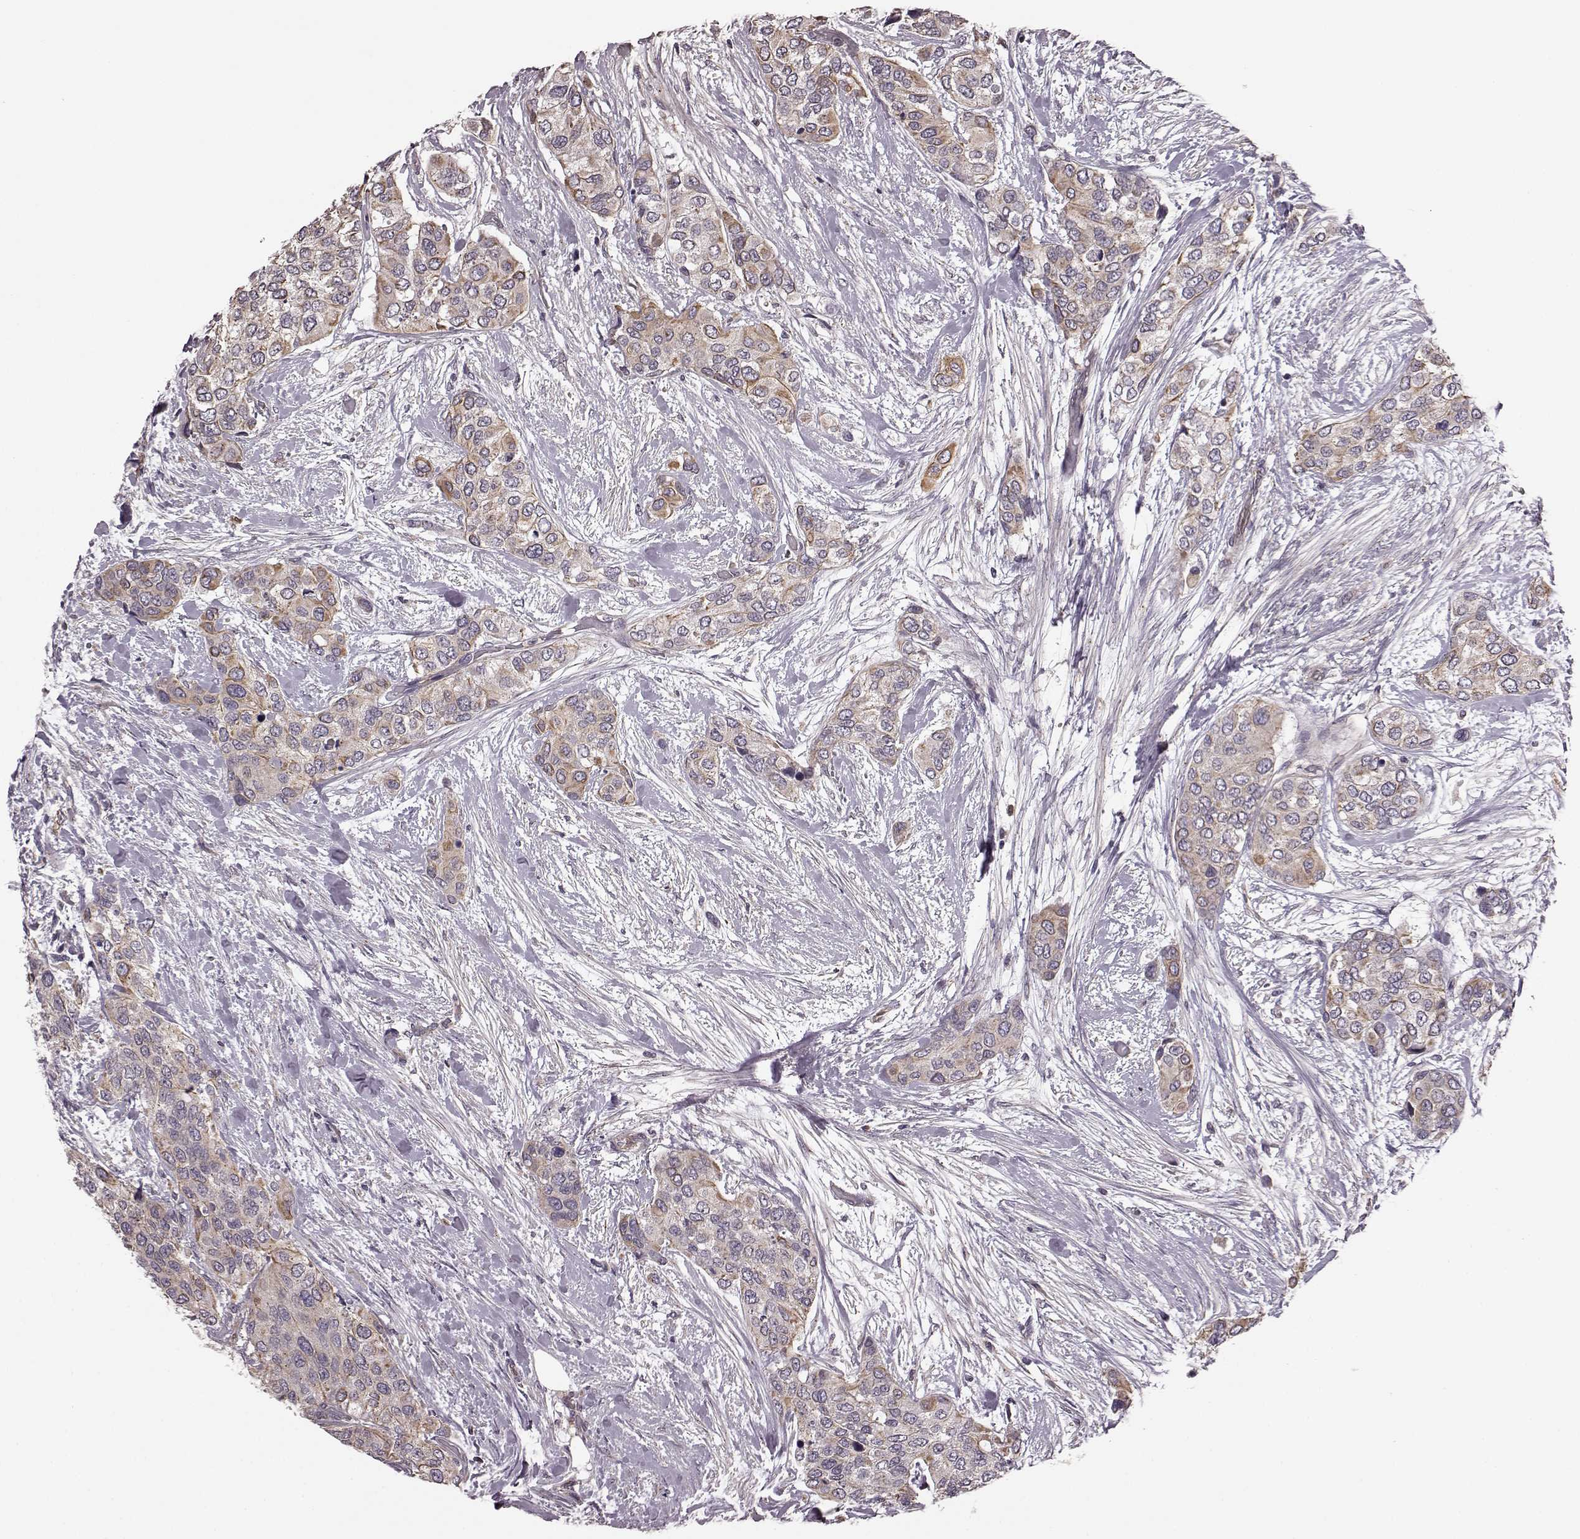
{"staining": {"intensity": "weak", "quantity": ">75%", "location": "cytoplasmic/membranous"}, "tissue": "urothelial cancer", "cell_type": "Tumor cells", "image_type": "cancer", "snomed": [{"axis": "morphology", "description": "Urothelial carcinoma, High grade"}, {"axis": "topography", "description": "Urinary bladder"}], "caption": "Weak cytoplasmic/membranous positivity is present in approximately >75% of tumor cells in urothelial cancer.", "gene": "NTF3", "patient": {"sex": "male", "age": 77}}